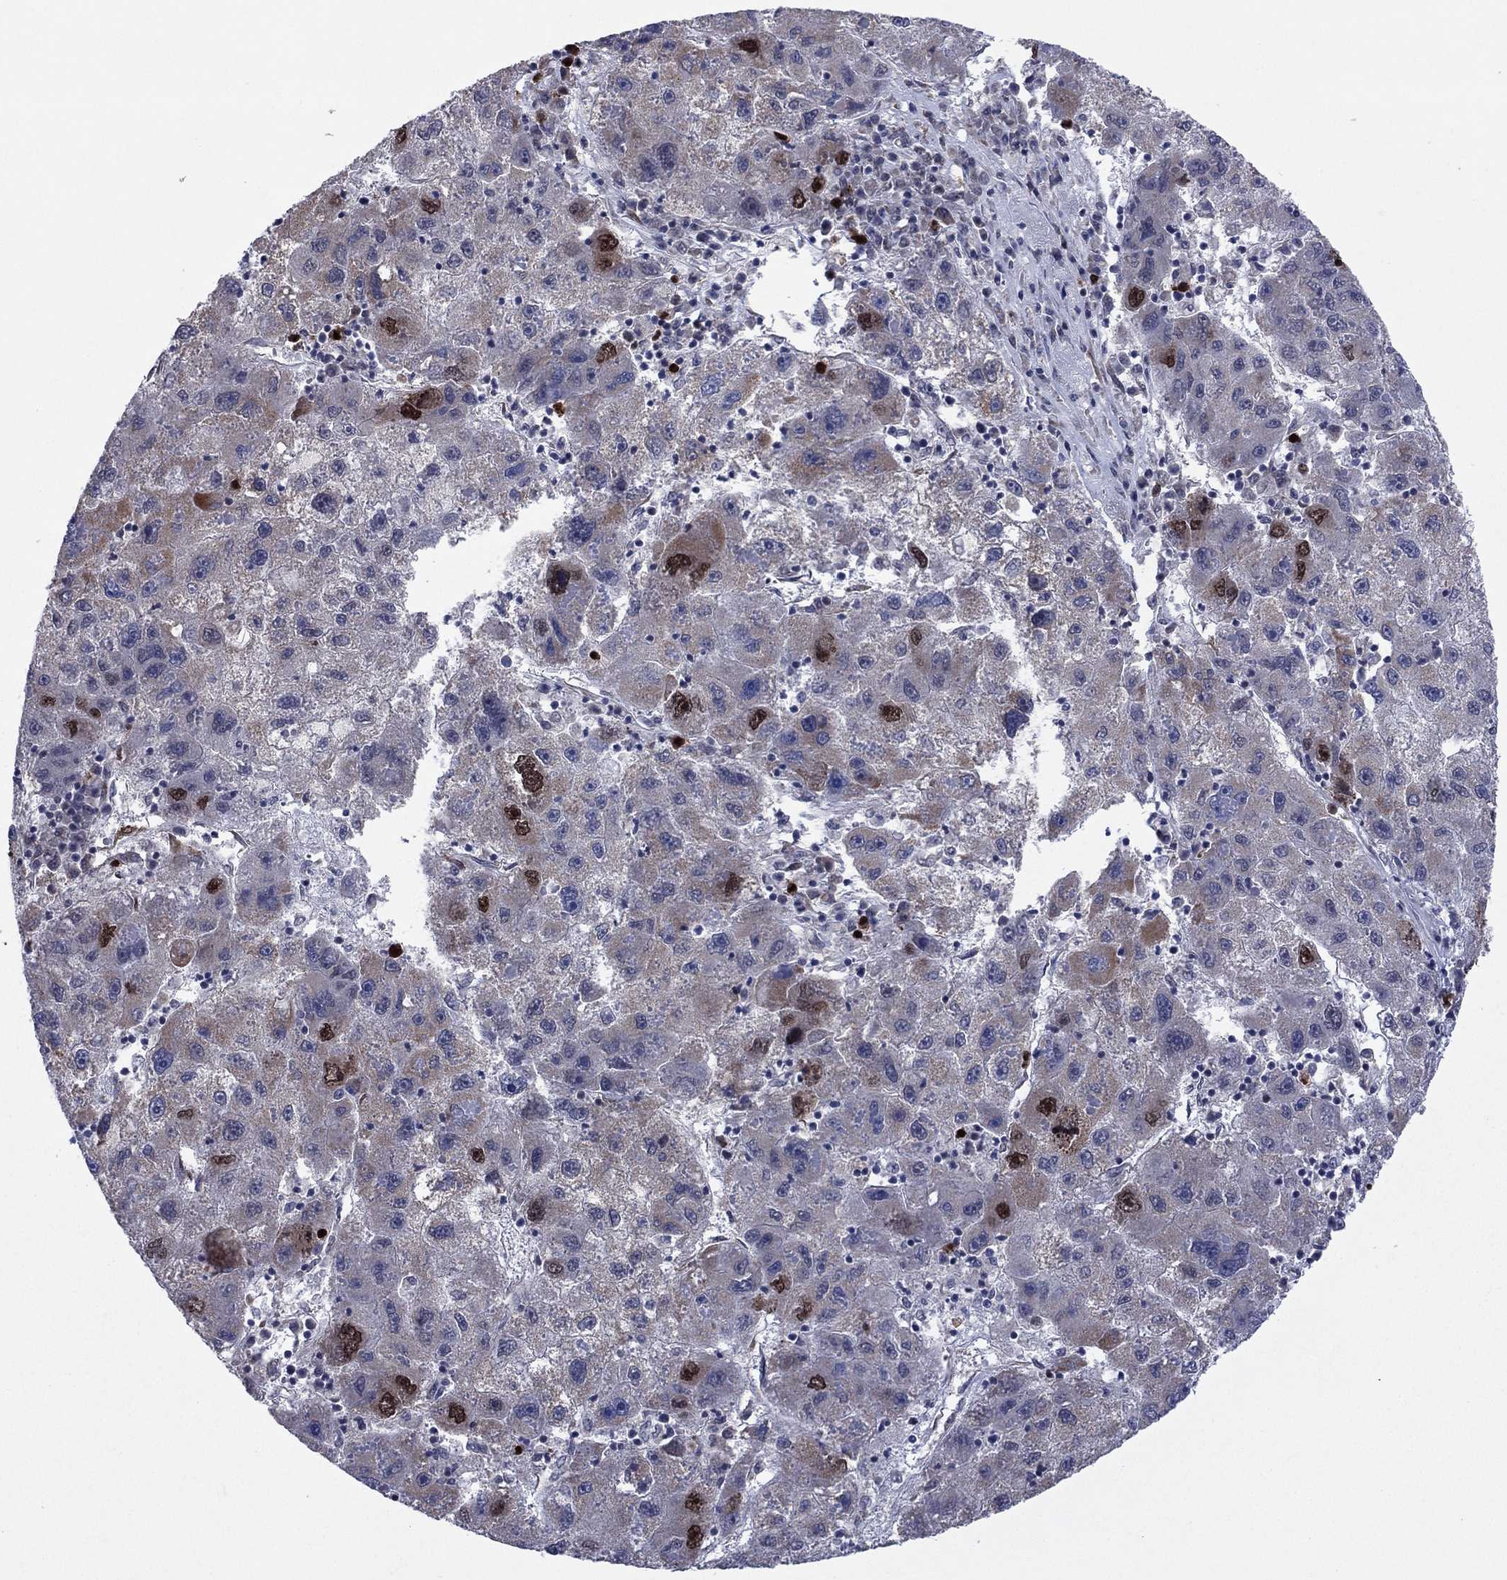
{"staining": {"intensity": "strong", "quantity": "<25%", "location": "nuclear"}, "tissue": "liver cancer", "cell_type": "Tumor cells", "image_type": "cancer", "snomed": [{"axis": "morphology", "description": "Carcinoma, Hepatocellular, NOS"}, {"axis": "topography", "description": "Liver"}], "caption": "Strong nuclear staining for a protein is present in about <25% of tumor cells of liver hepatocellular carcinoma using immunohistochemistry (IHC).", "gene": "CDCA5", "patient": {"sex": "male", "age": 75}}